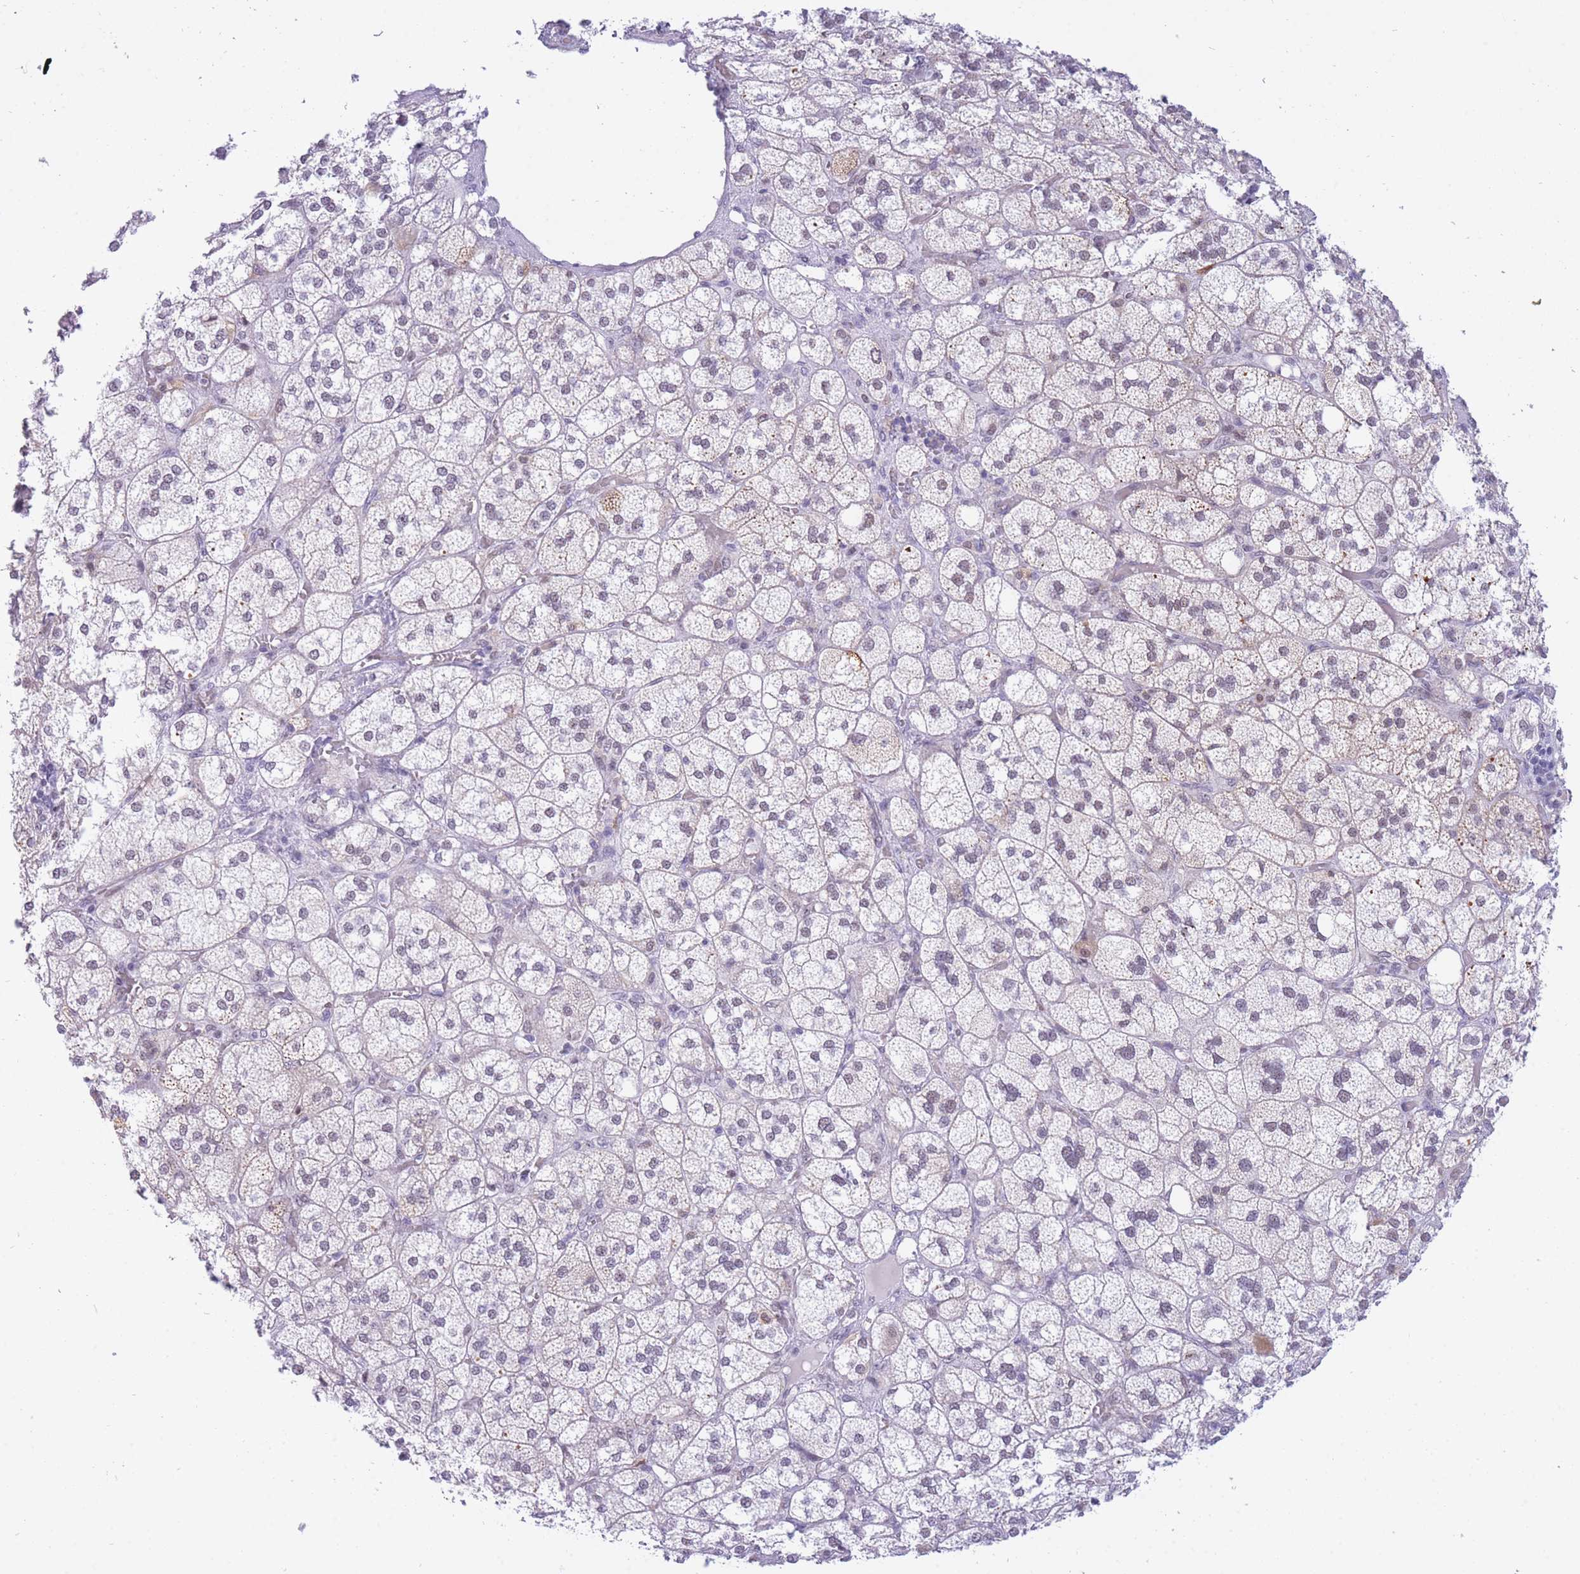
{"staining": {"intensity": "moderate", "quantity": "<25%", "location": "cytoplasmic/membranous,nuclear"}, "tissue": "adrenal gland", "cell_type": "Glandular cells", "image_type": "normal", "snomed": [{"axis": "morphology", "description": "Normal tissue, NOS"}, {"axis": "topography", "description": "Adrenal gland"}], "caption": "DAB immunohistochemical staining of benign human adrenal gland demonstrates moderate cytoplasmic/membranous,nuclear protein expression in about <25% of glandular cells. (Stains: DAB in brown, nuclei in blue, Microscopy: brightfield microscopy at high magnification).", "gene": "CYP2B6", "patient": {"sex": "male", "age": 61}}